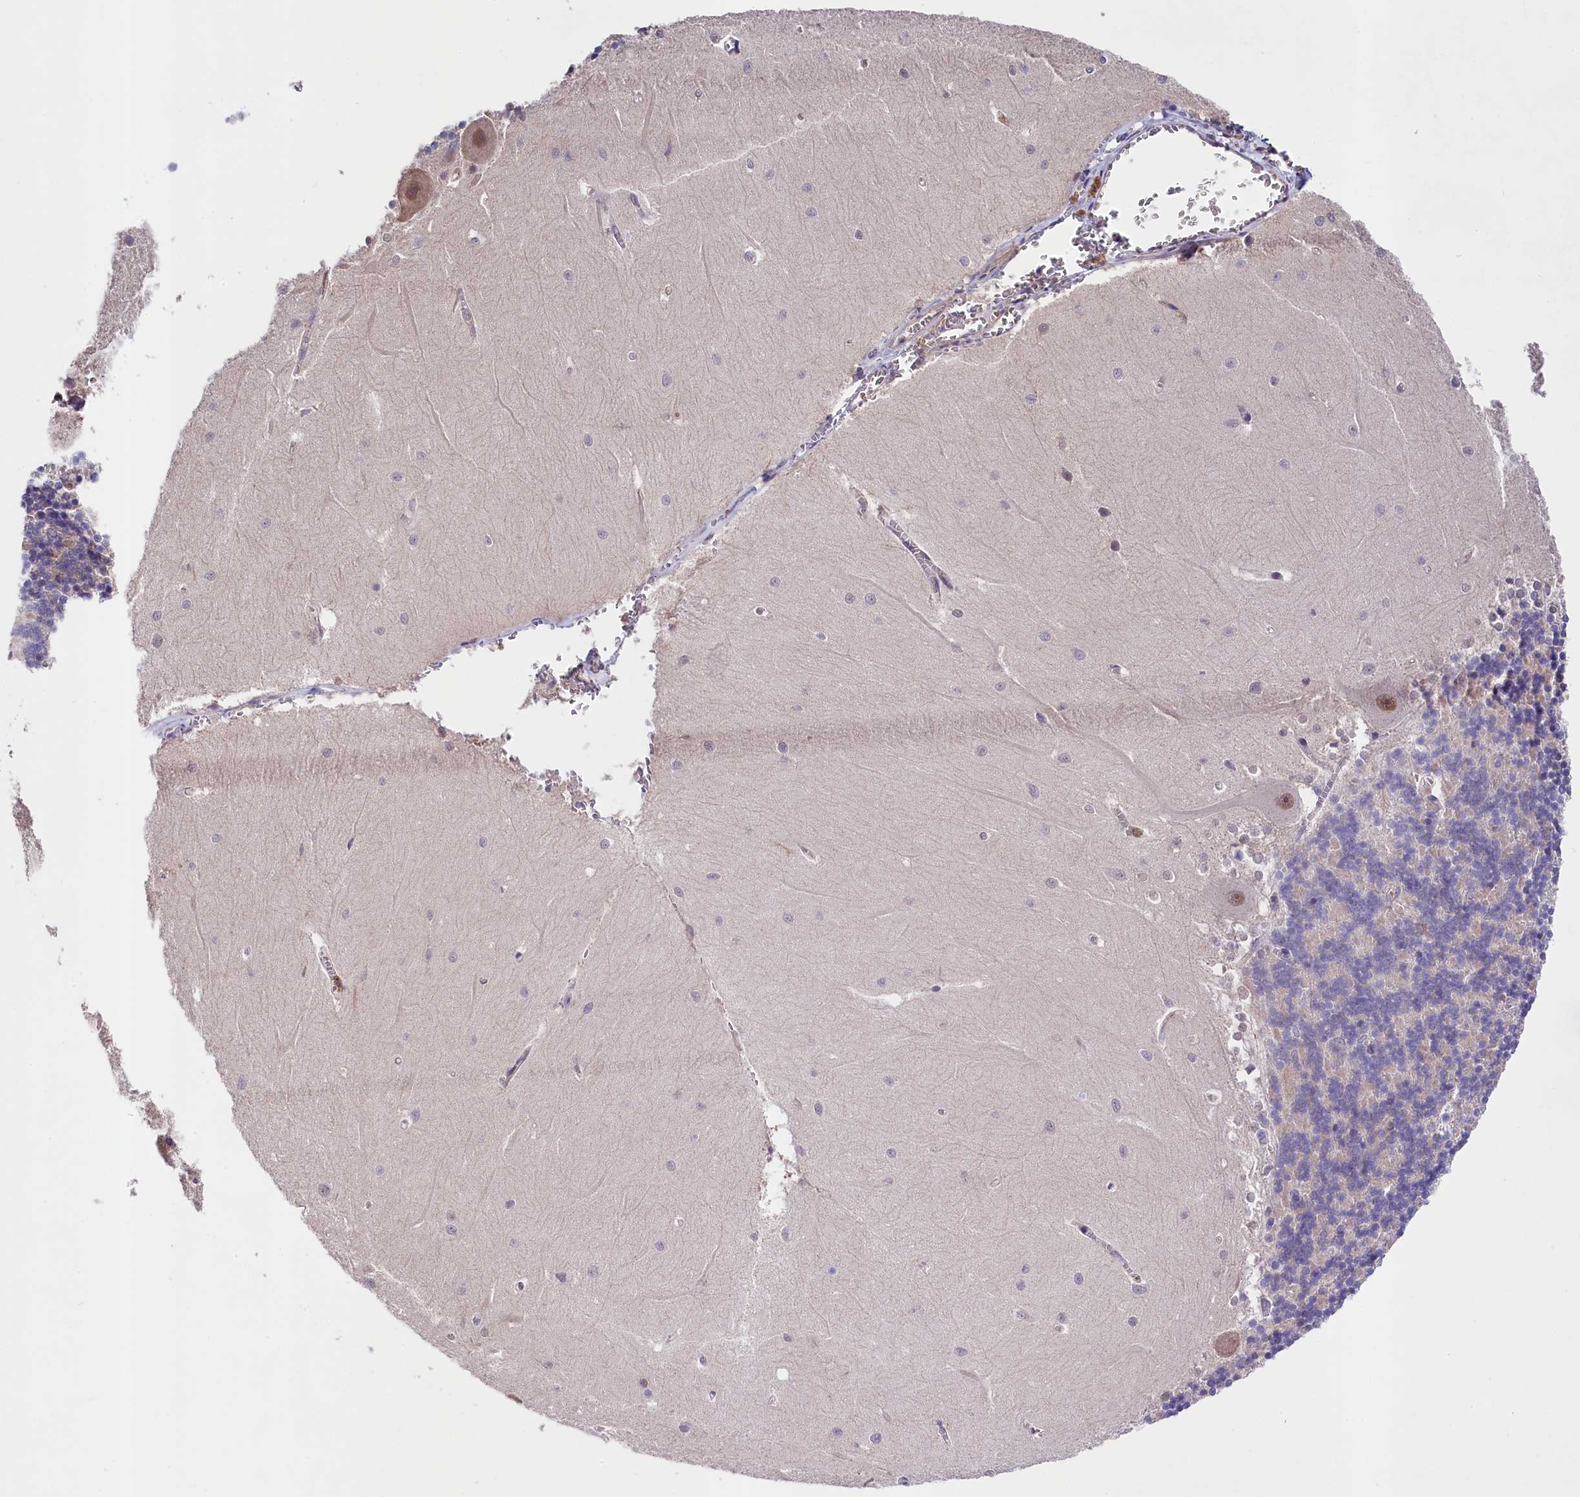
{"staining": {"intensity": "weak", "quantity": "<25%", "location": "cytoplasmic/membranous"}, "tissue": "cerebellum", "cell_type": "Cells in granular layer", "image_type": "normal", "snomed": [{"axis": "morphology", "description": "Normal tissue, NOS"}, {"axis": "topography", "description": "Cerebellum"}], "caption": "DAB immunohistochemical staining of benign human cerebellum reveals no significant expression in cells in granular layer.", "gene": "SKIDA1", "patient": {"sex": "male", "age": 37}}